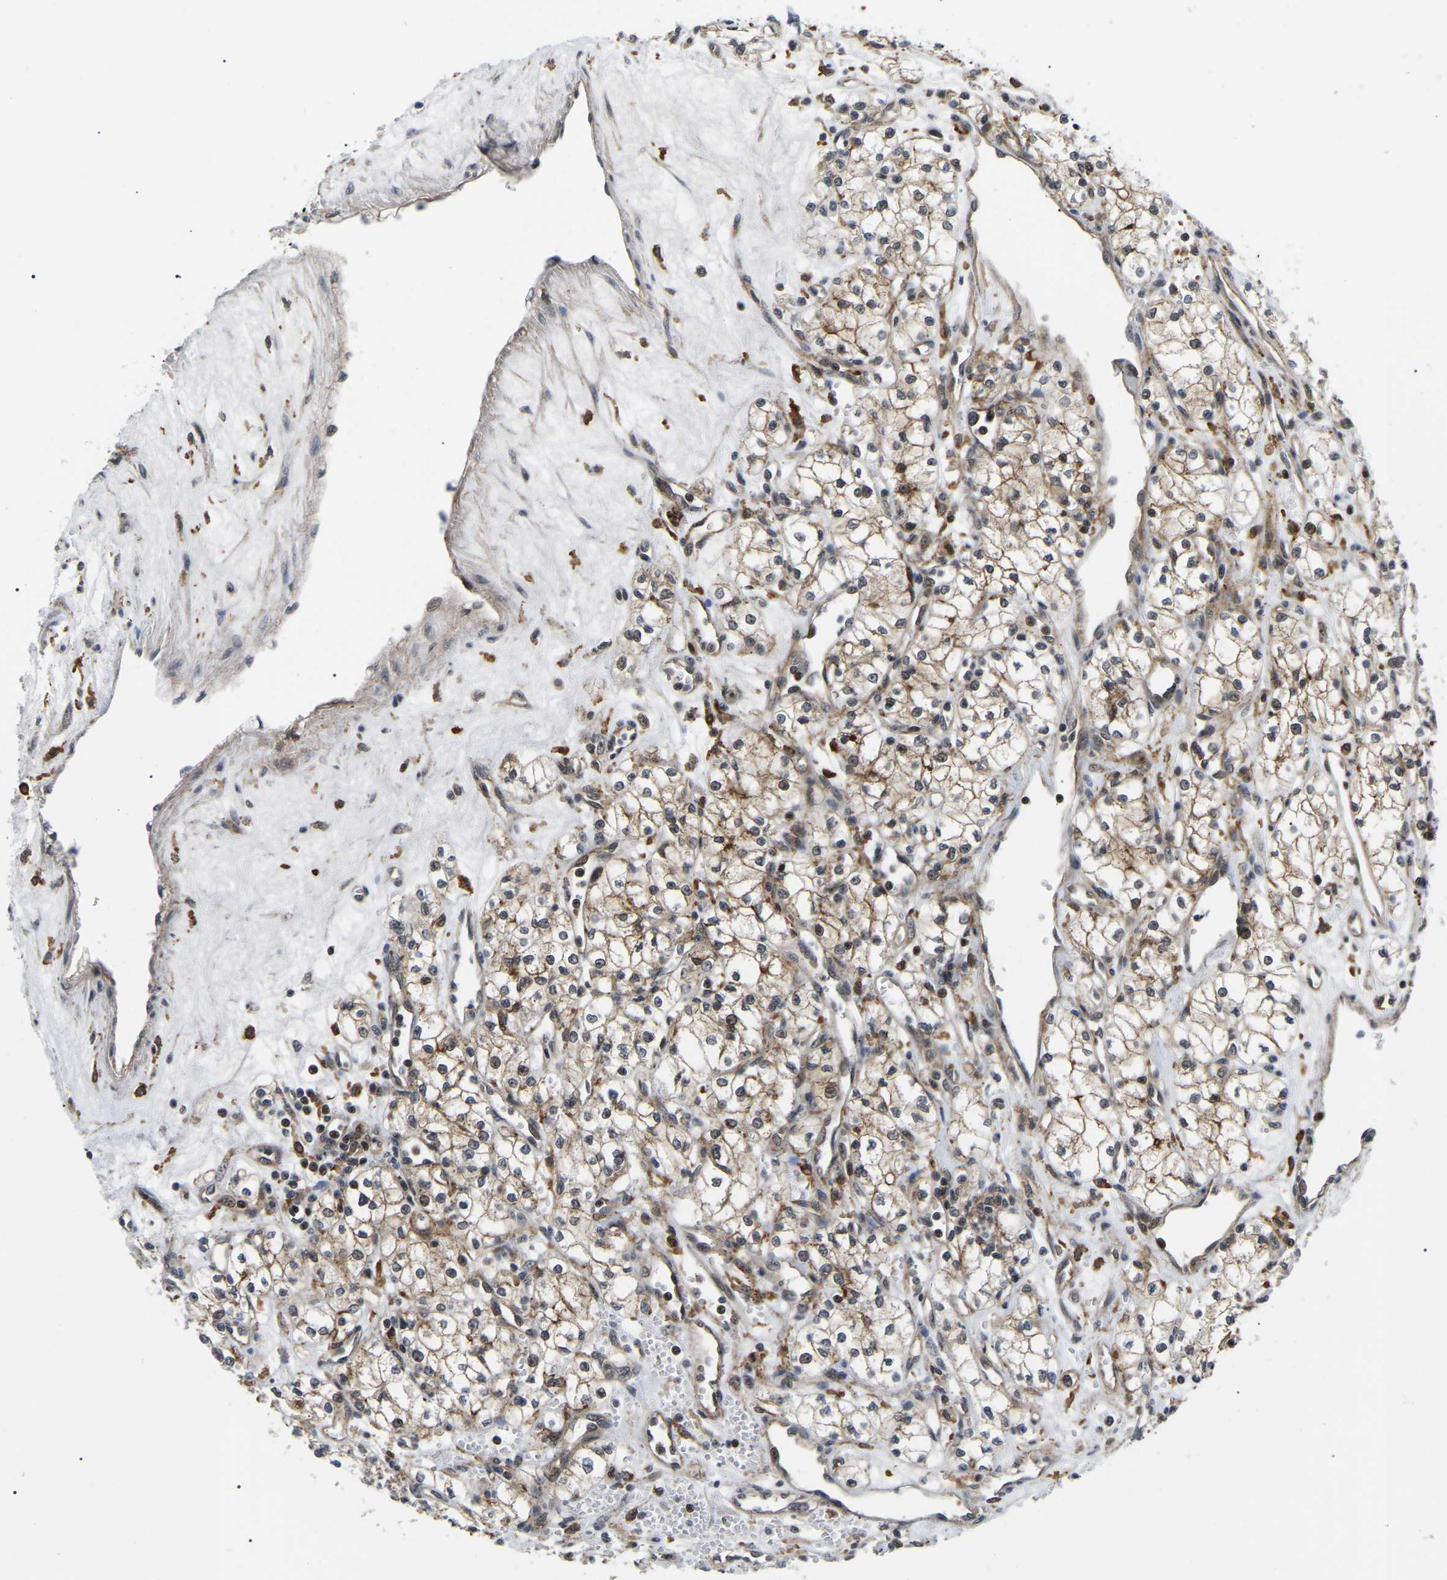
{"staining": {"intensity": "moderate", "quantity": ">75%", "location": "cytoplasmic/membranous,nuclear"}, "tissue": "renal cancer", "cell_type": "Tumor cells", "image_type": "cancer", "snomed": [{"axis": "morphology", "description": "Adenocarcinoma, NOS"}, {"axis": "topography", "description": "Kidney"}], "caption": "Renal cancer was stained to show a protein in brown. There is medium levels of moderate cytoplasmic/membranous and nuclear staining in about >75% of tumor cells.", "gene": "RRP1B", "patient": {"sex": "male", "age": 59}}